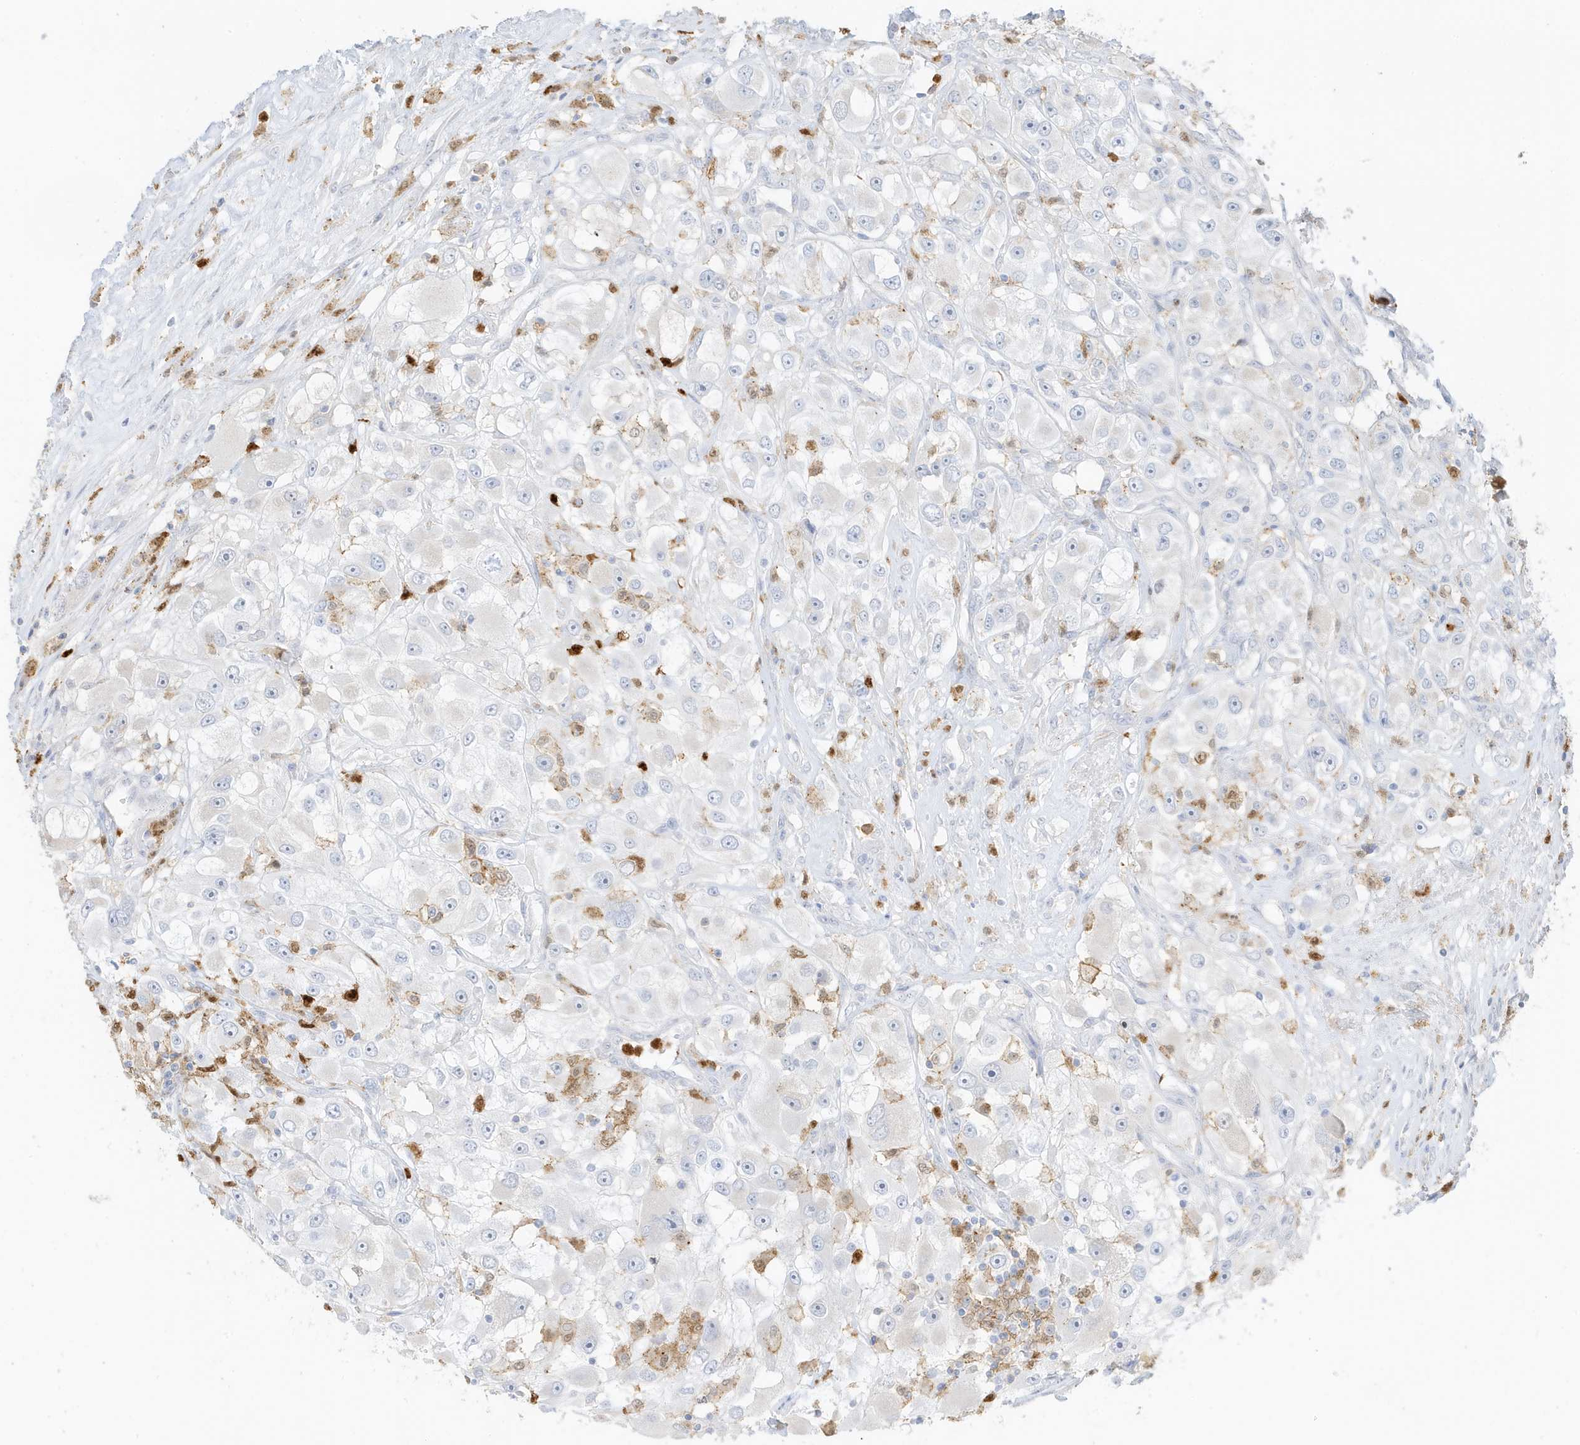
{"staining": {"intensity": "negative", "quantity": "none", "location": "none"}, "tissue": "renal cancer", "cell_type": "Tumor cells", "image_type": "cancer", "snomed": [{"axis": "morphology", "description": "Adenocarcinoma, NOS"}, {"axis": "topography", "description": "Kidney"}], "caption": "Human renal cancer stained for a protein using IHC displays no positivity in tumor cells.", "gene": "GCA", "patient": {"sex": "female", "age": 52}}